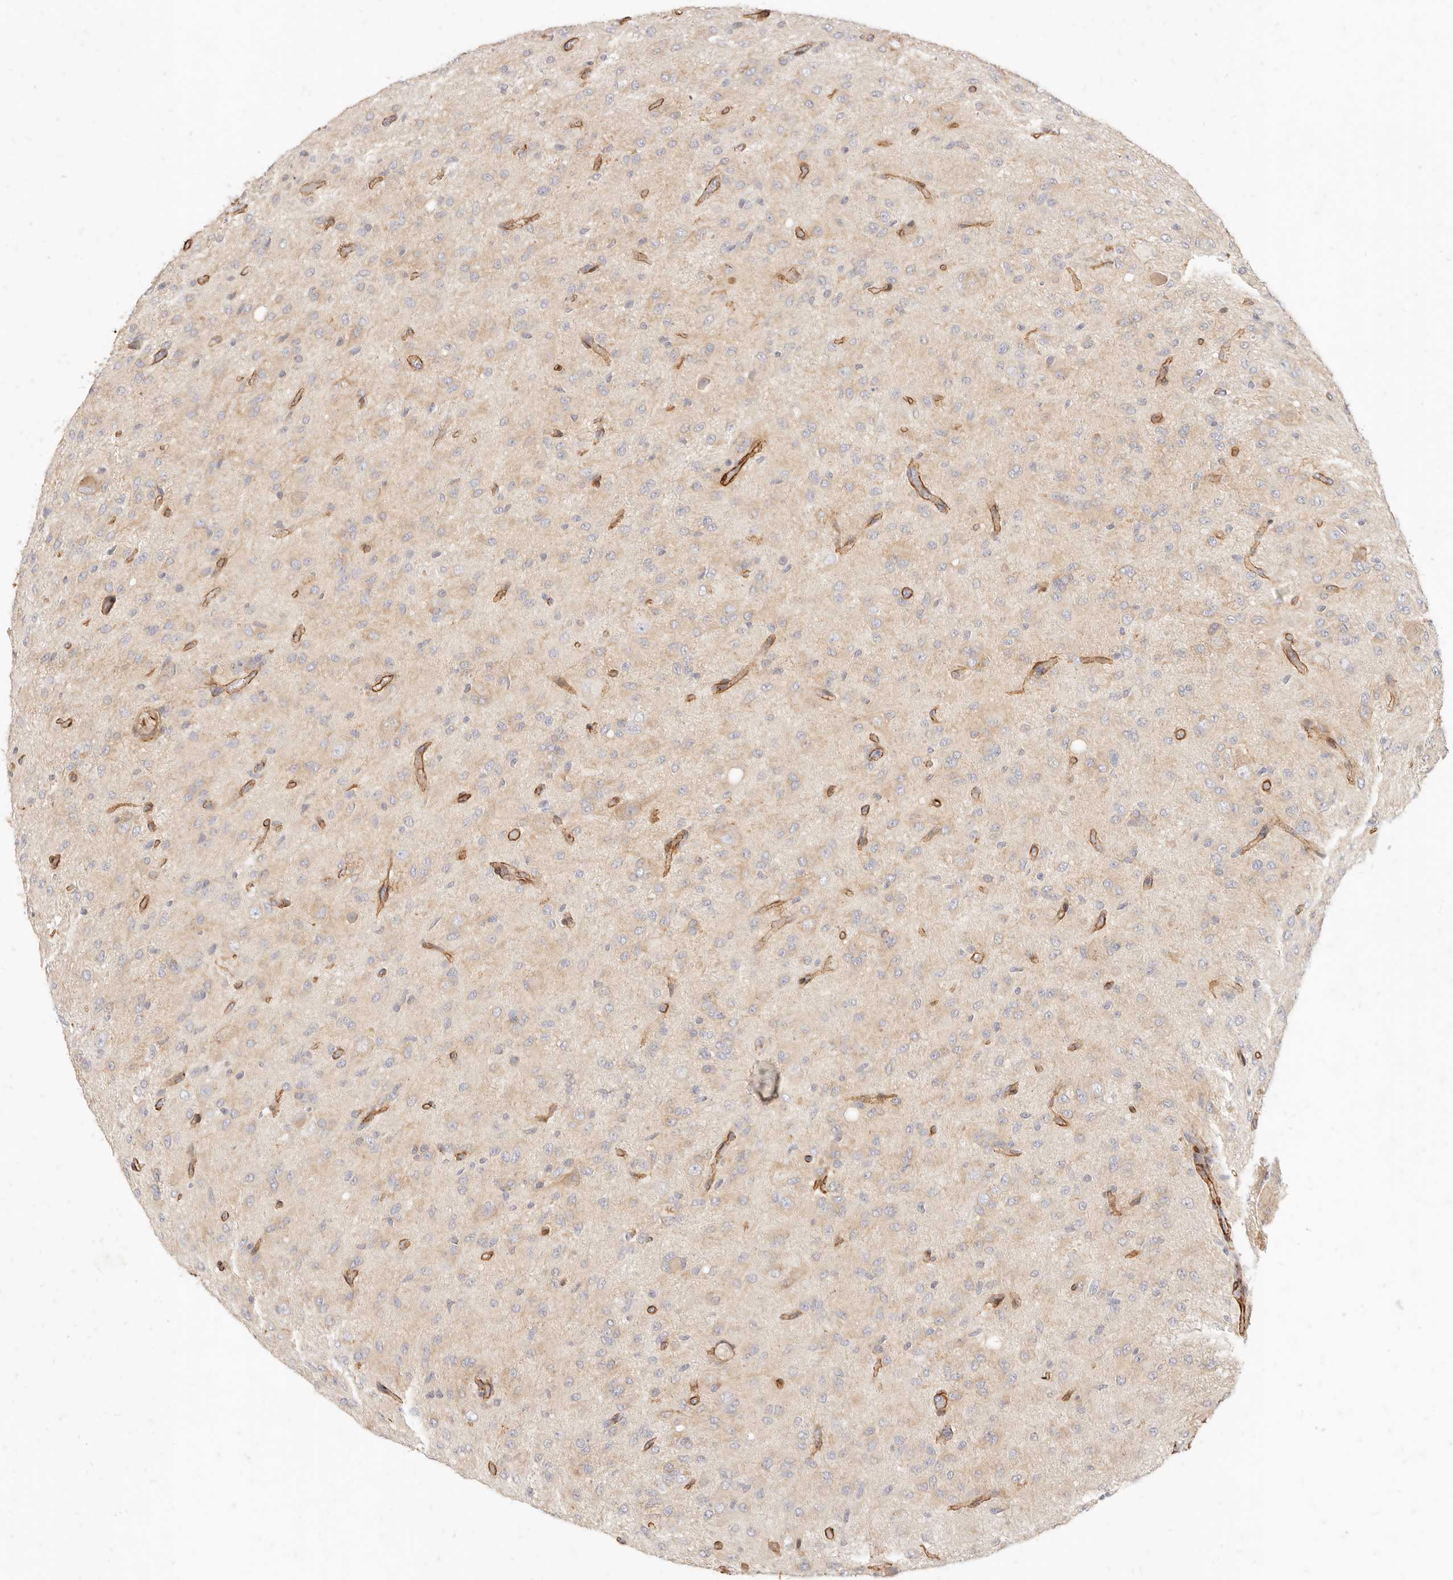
{"staining": {"intensity": "weak", "quantity": "<25%", "location": "cytoplasmic/membranous"}, "tissue": "glioma", "cell_type": "Tumor cells", "image_type": "cancer", "snomed": [{"axis": "morphology", "description": "Glioma, malignant, High grade"}, {"axis": "topography", "description": "Brain"}], "caption": "DAB (3,3'-diaminobenzidine) immunohistochemical staining of human malignant glioma (high-grade) exhibits no significant staining in tumor cells.", "gene": "TMTC2", "patient": {"sex": "female", "age": 59}}